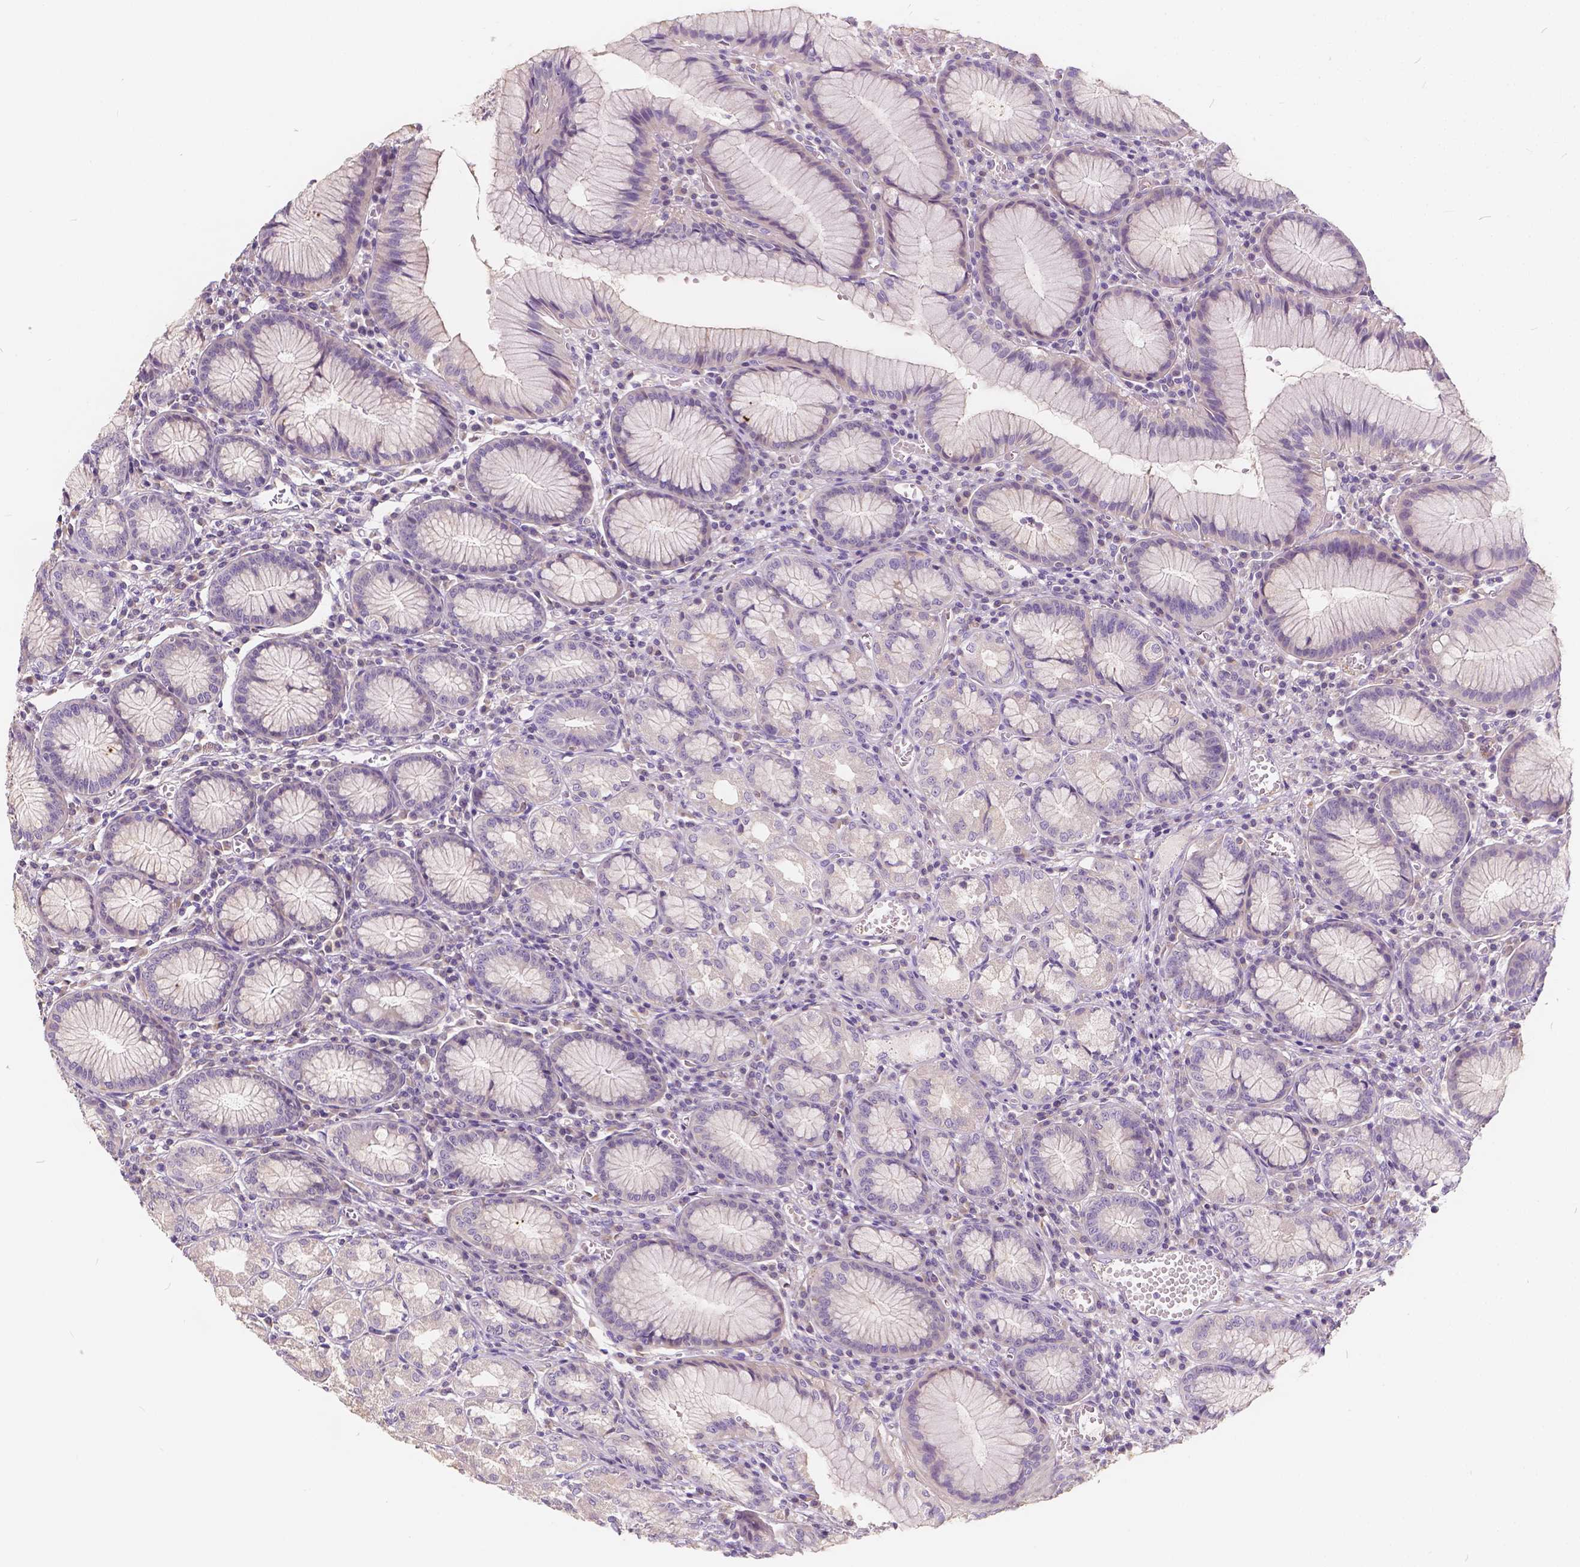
{"staining": {"intensity": "negative", "quantity": "none", "location": "none"}, "tissue": "stomach", "cell_type": "Glandular cells", "image_type": "normal", "snomed": [{"axis": "morphology", "description": "Normal tissue, NOS"}, {"axis": "topography", "description": "Stomach"}], "caption": "The micrograph reveals no staining of glandular cells in benign stomach.", "gene": "KIAA0513", "patient": {"sex": "male", "age": 55}}